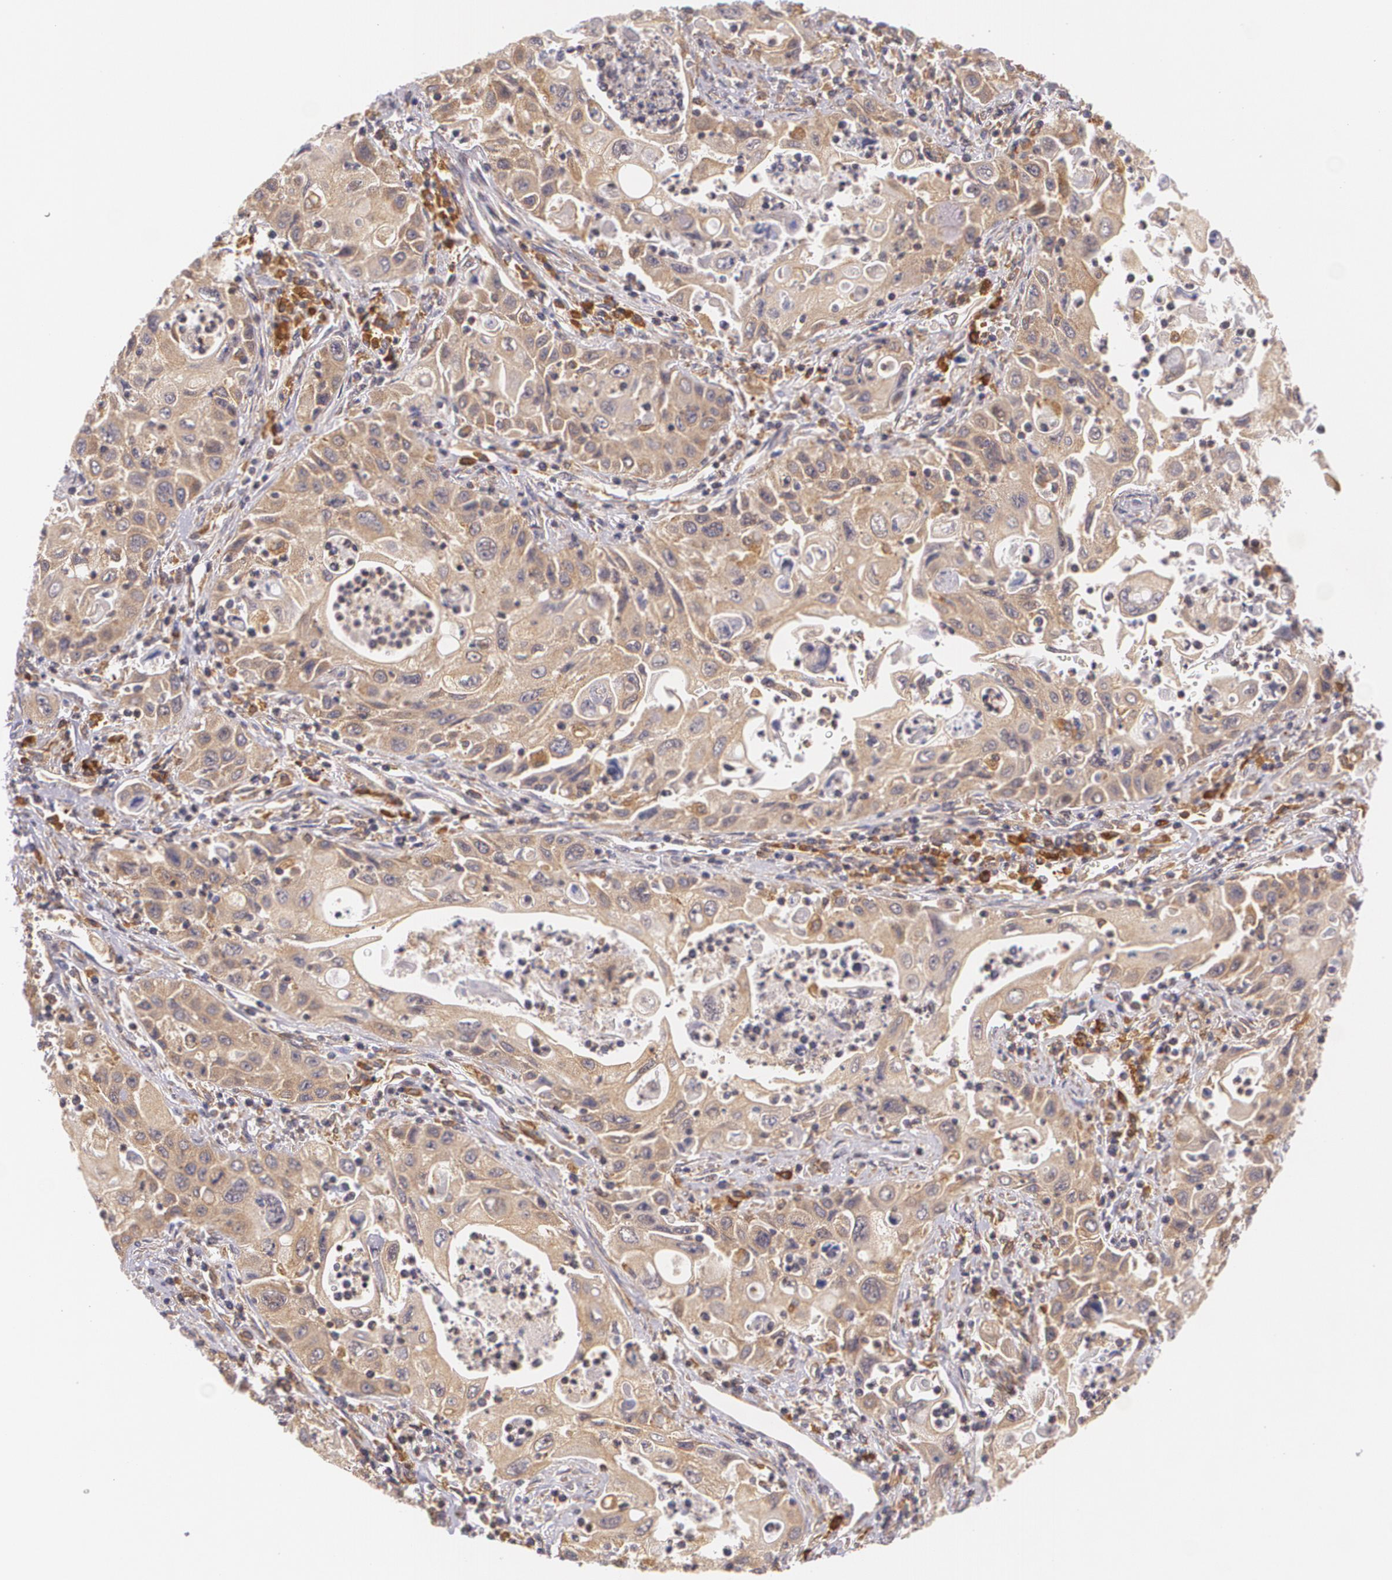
{"staining": {"intensity": "moderate", "quantity": ">75%", "location": "cytoplasmic/membranous"}, "tissue": "pancreatic cancer", "cell_type": "Tumor cells", "image_type": "cancer", "snomed": [{"axis": "morphology", "description": "Adenocarcinoma, NOS"}, {"axis": "topography", "description": "Pancreas"}], "caption": "IHC photomicrograph of neoplastic tissue: human adenocarcinoma (pancreatic) stained using IHC demonstrates medium levels of moderate protein expression localized specifically in the cytoplasmic/membranous of tumor cells, appearing as a cytoplasmic/membranous brown color.", "gene": "CCL17", "patient": {"sex": "male", "age": 70}}